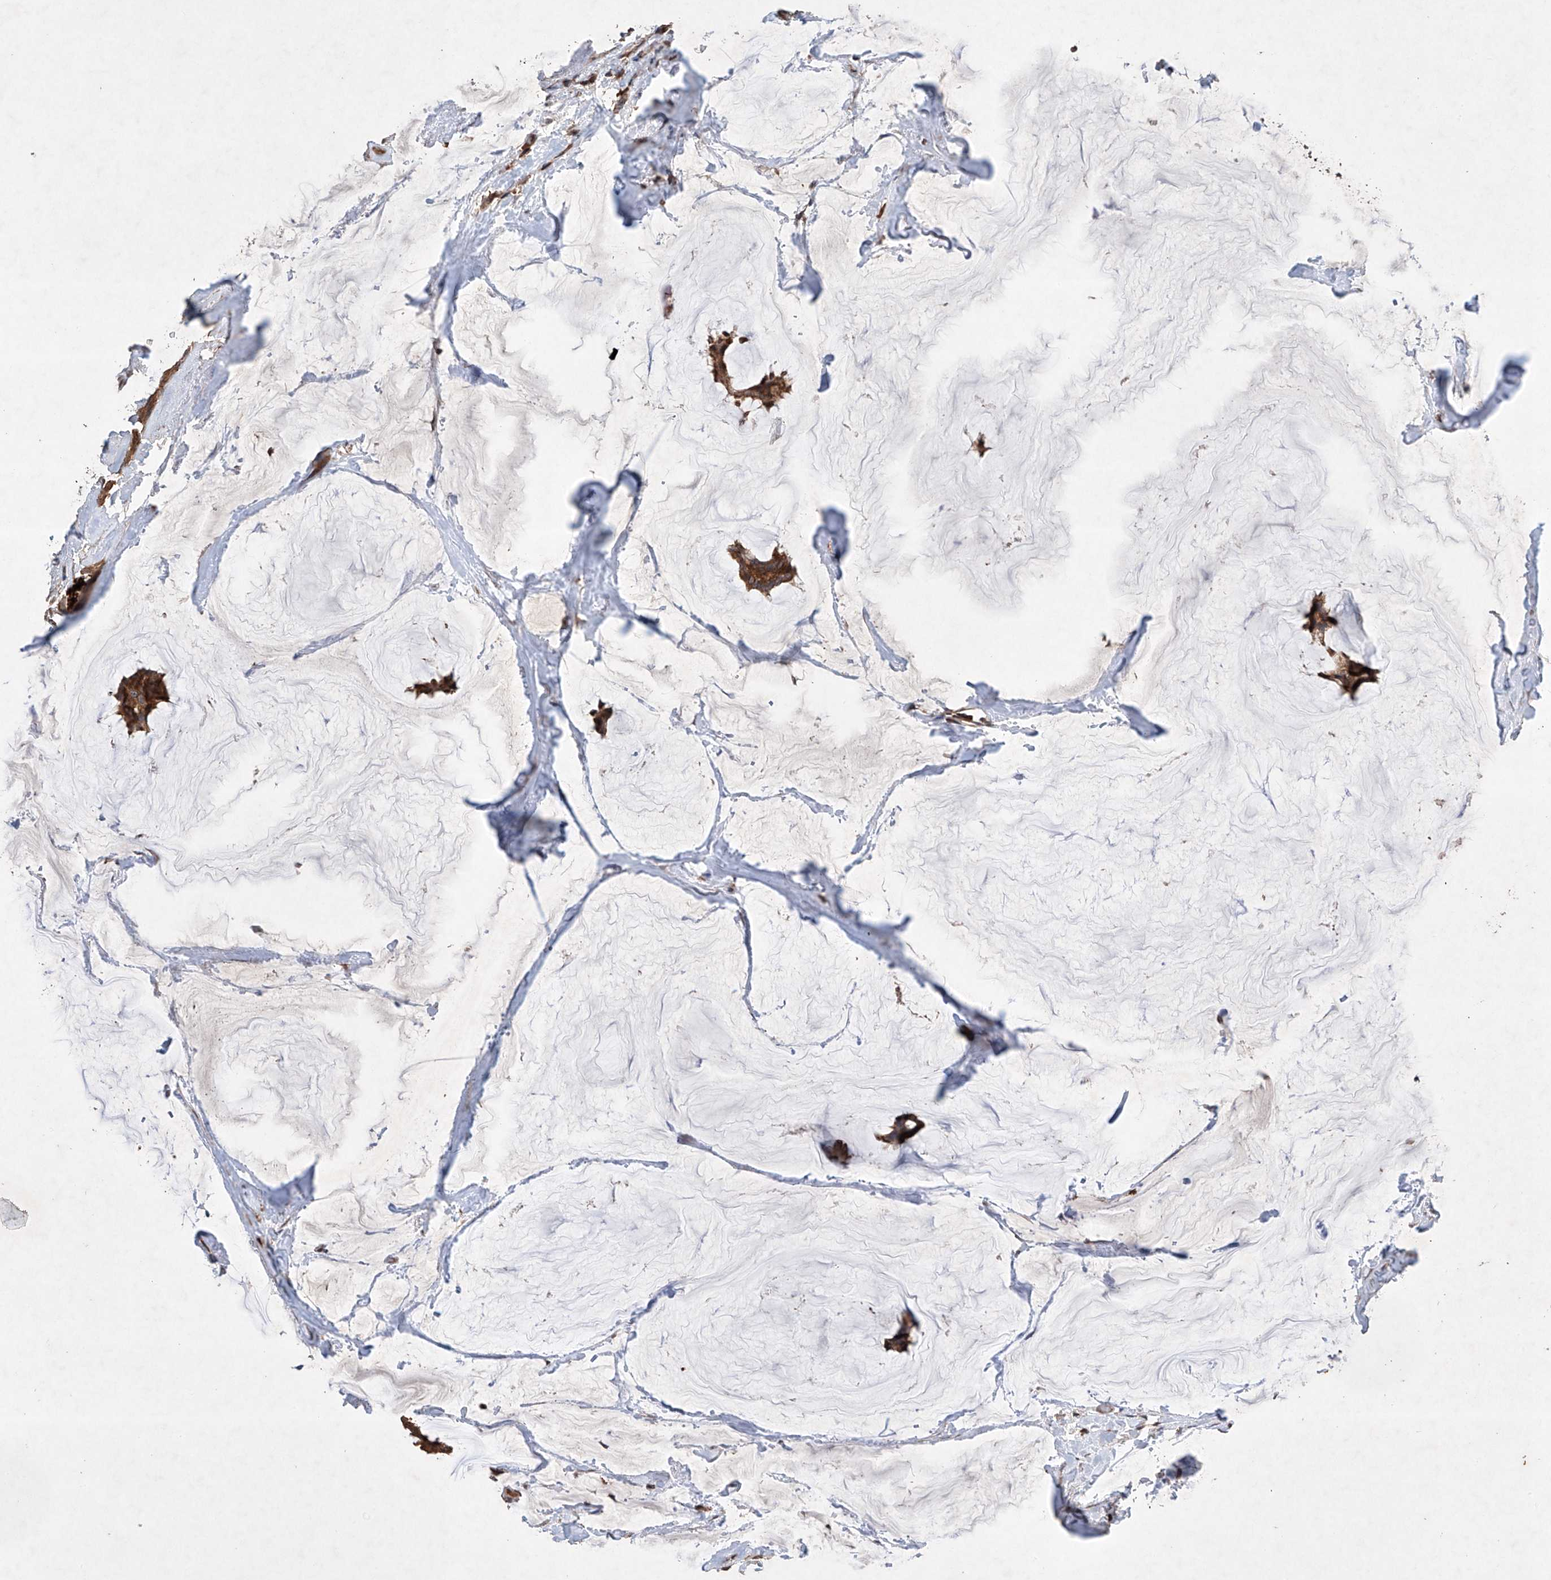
{"staining": {"intensity": "moderate", "quantity": ">75%", "location": "cytoplasmic/membranous"}, "tissue": "breast cancer", "cell_type": "Tumor cells", "image_type": "cancer", "snomed": [{"axis": "morphology", "description": "Duct carcinoma"}, {"axis": "topography", "description": "Breast"}], "caption": "Breast cancer stained with DAB (3,3'-diaminobenzidine) immunohistochemistry reveals medium levels of moderate cytoplasmic/membranous staining in approximately >75% of tumor cells.", "gene": "LURAP1", "patient": {"sex": "female", "age": 93}}